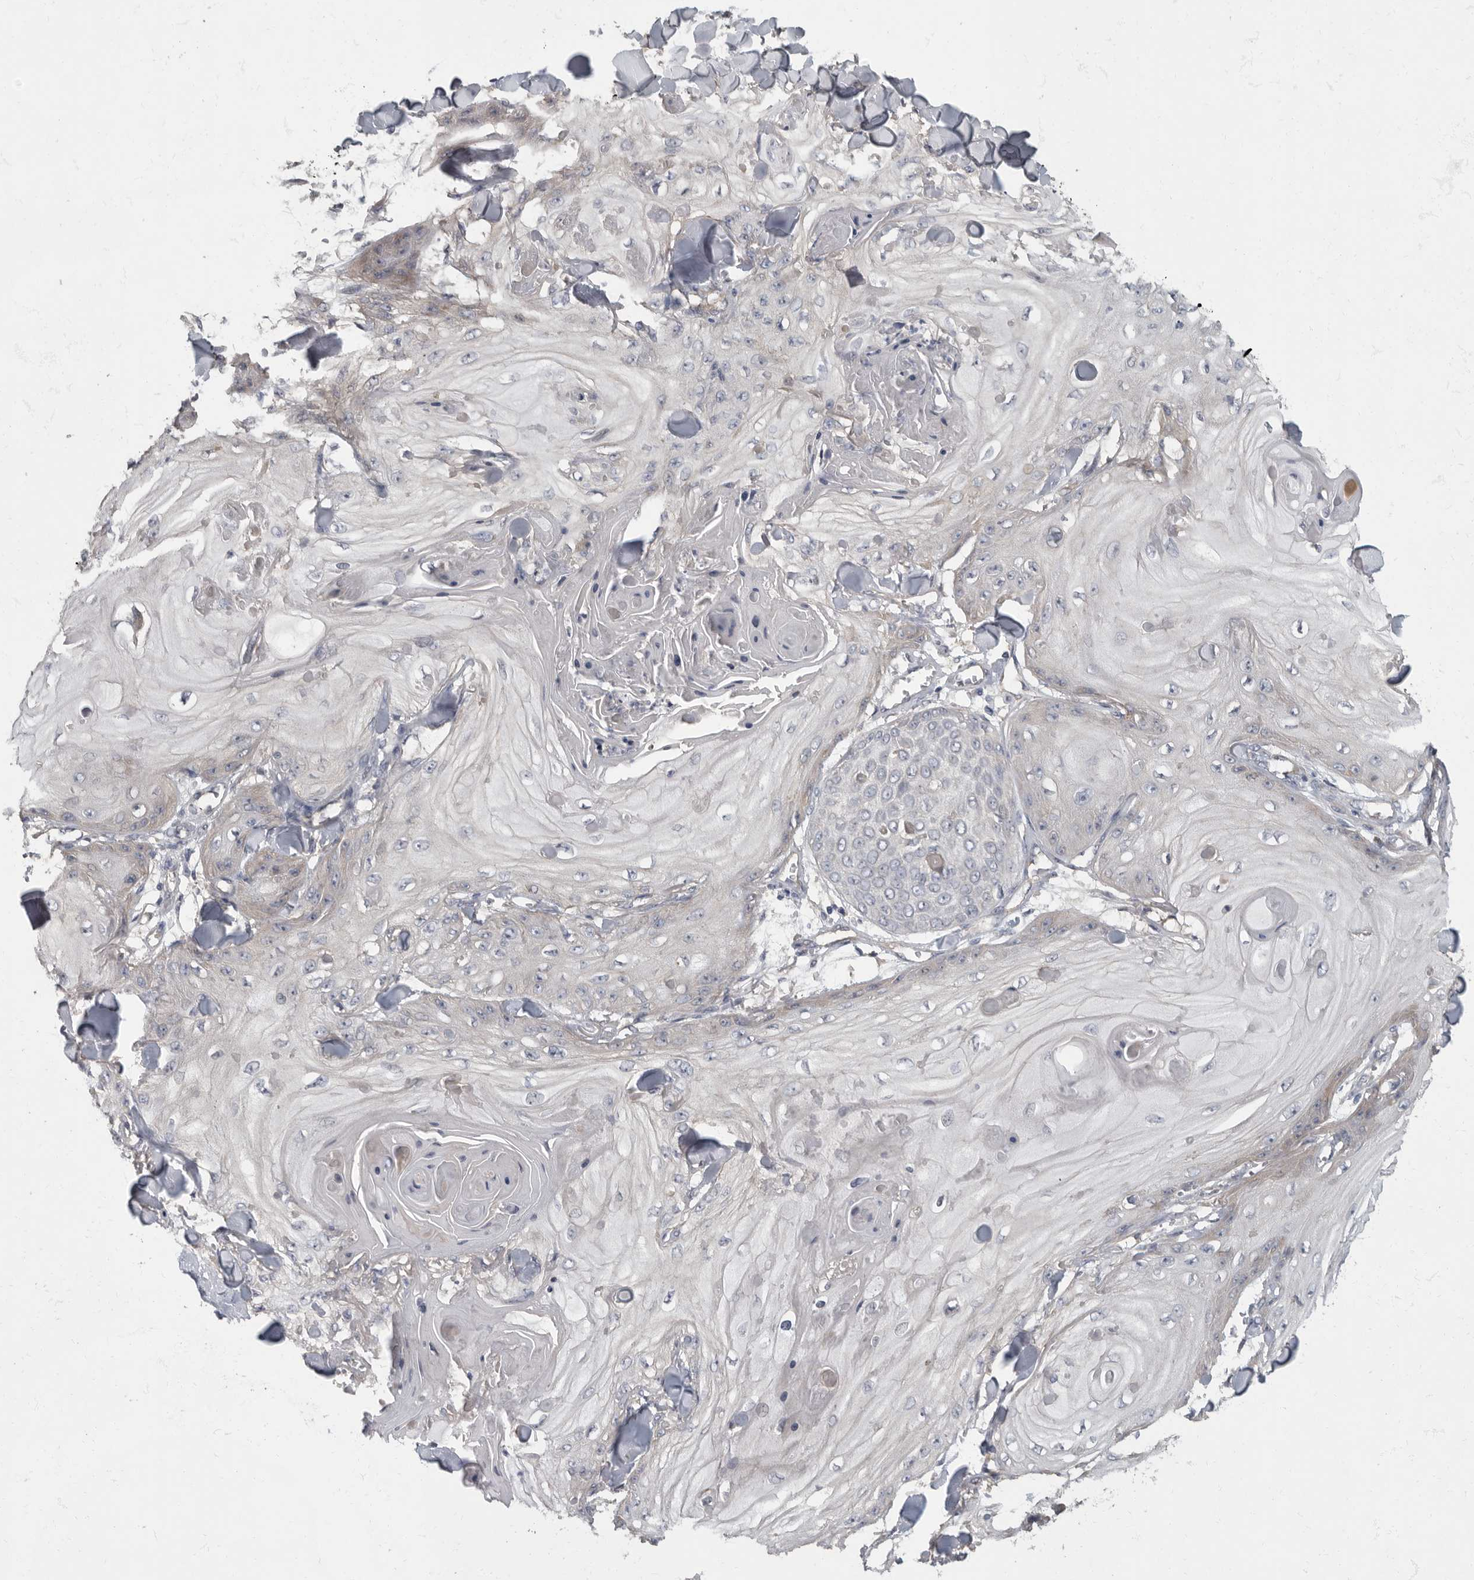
{"staining": {"intensity": "negative", "quantity": "none", "location": "none"}, "tissue": "skin cancer", "cell_type": "Tumor cells", "image_type": "cancer", "snomed": [{"axis": "morphology", "description": "Squamous cell carcinoma, NOS"}, {"axis": "topography", "description": "Skin"}], "caption": "High magnification brightfield microscopy of skin squamous cell carcinoma stained with DAB (3,3'-diaminobenzidine) (brown) and counterstained with hematoxylin (blue): tumor cells show no significant staining.", "gene": "PDK1", "patient": {"sex": "male", "age": 74}}